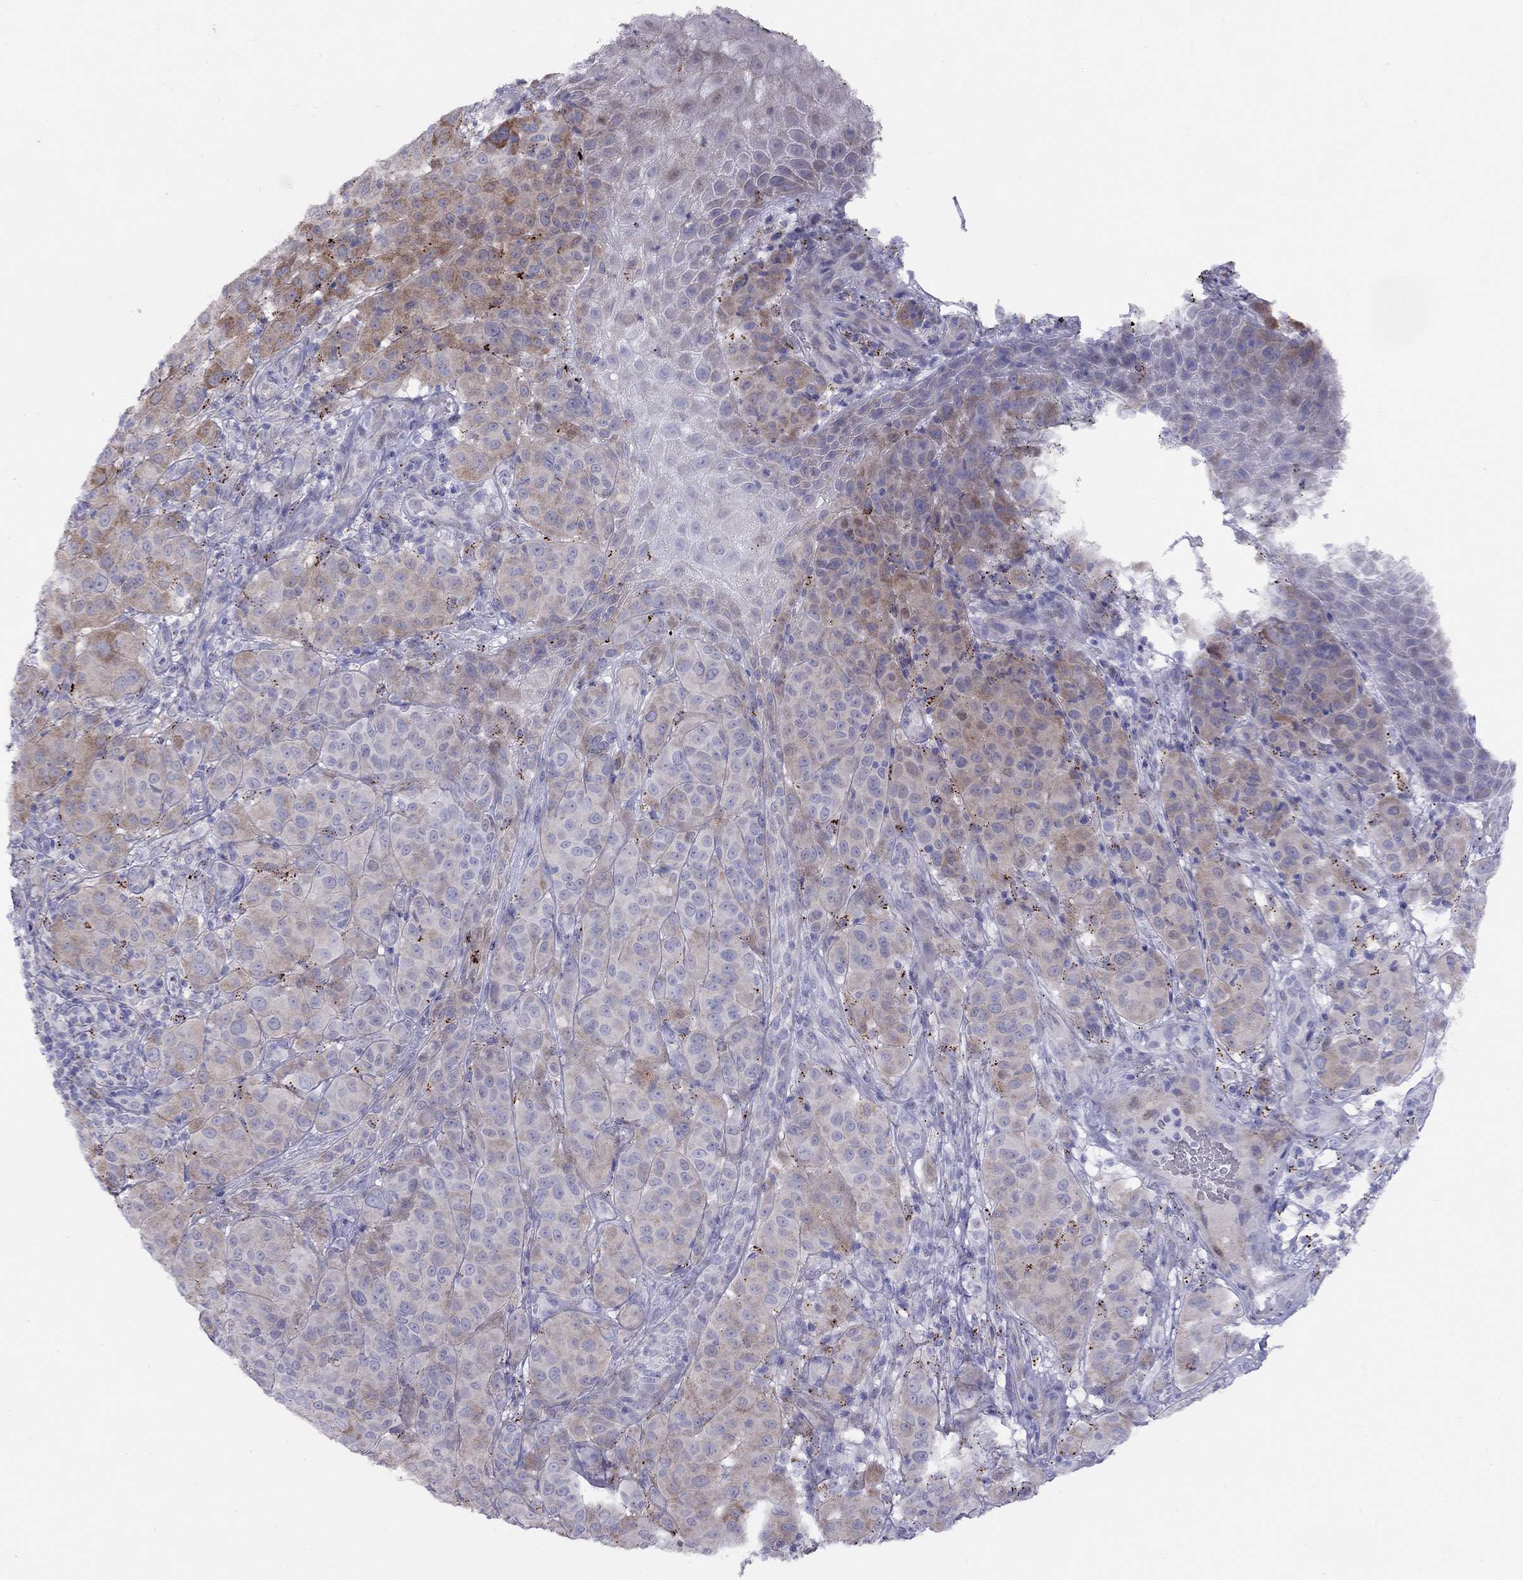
{"staining": {"intensity": "moderate", "quantity": "<25%", "location": "cytoplasmic/membranous"}, "tissue": "melanoma", "cell_type": "Tumor cells", "image_type": "cancer", "snomed": [{"axis": "morphology", "description": "Malignant melanoma, NOS"}, {"axis": "topography", "description": "Skin"}], "caption": "High-power microscopy captured an IHC image of malignant melanoma, revealing moderate cytoplasmic/membranous staining in about <25% of tumor cells. (DAB (3,3'-diaminobenzidine) IHC with brightfield microscopy, high magnification).", "gene": "MAGEB4", "patient": {"sex": "female", "age": 87}}